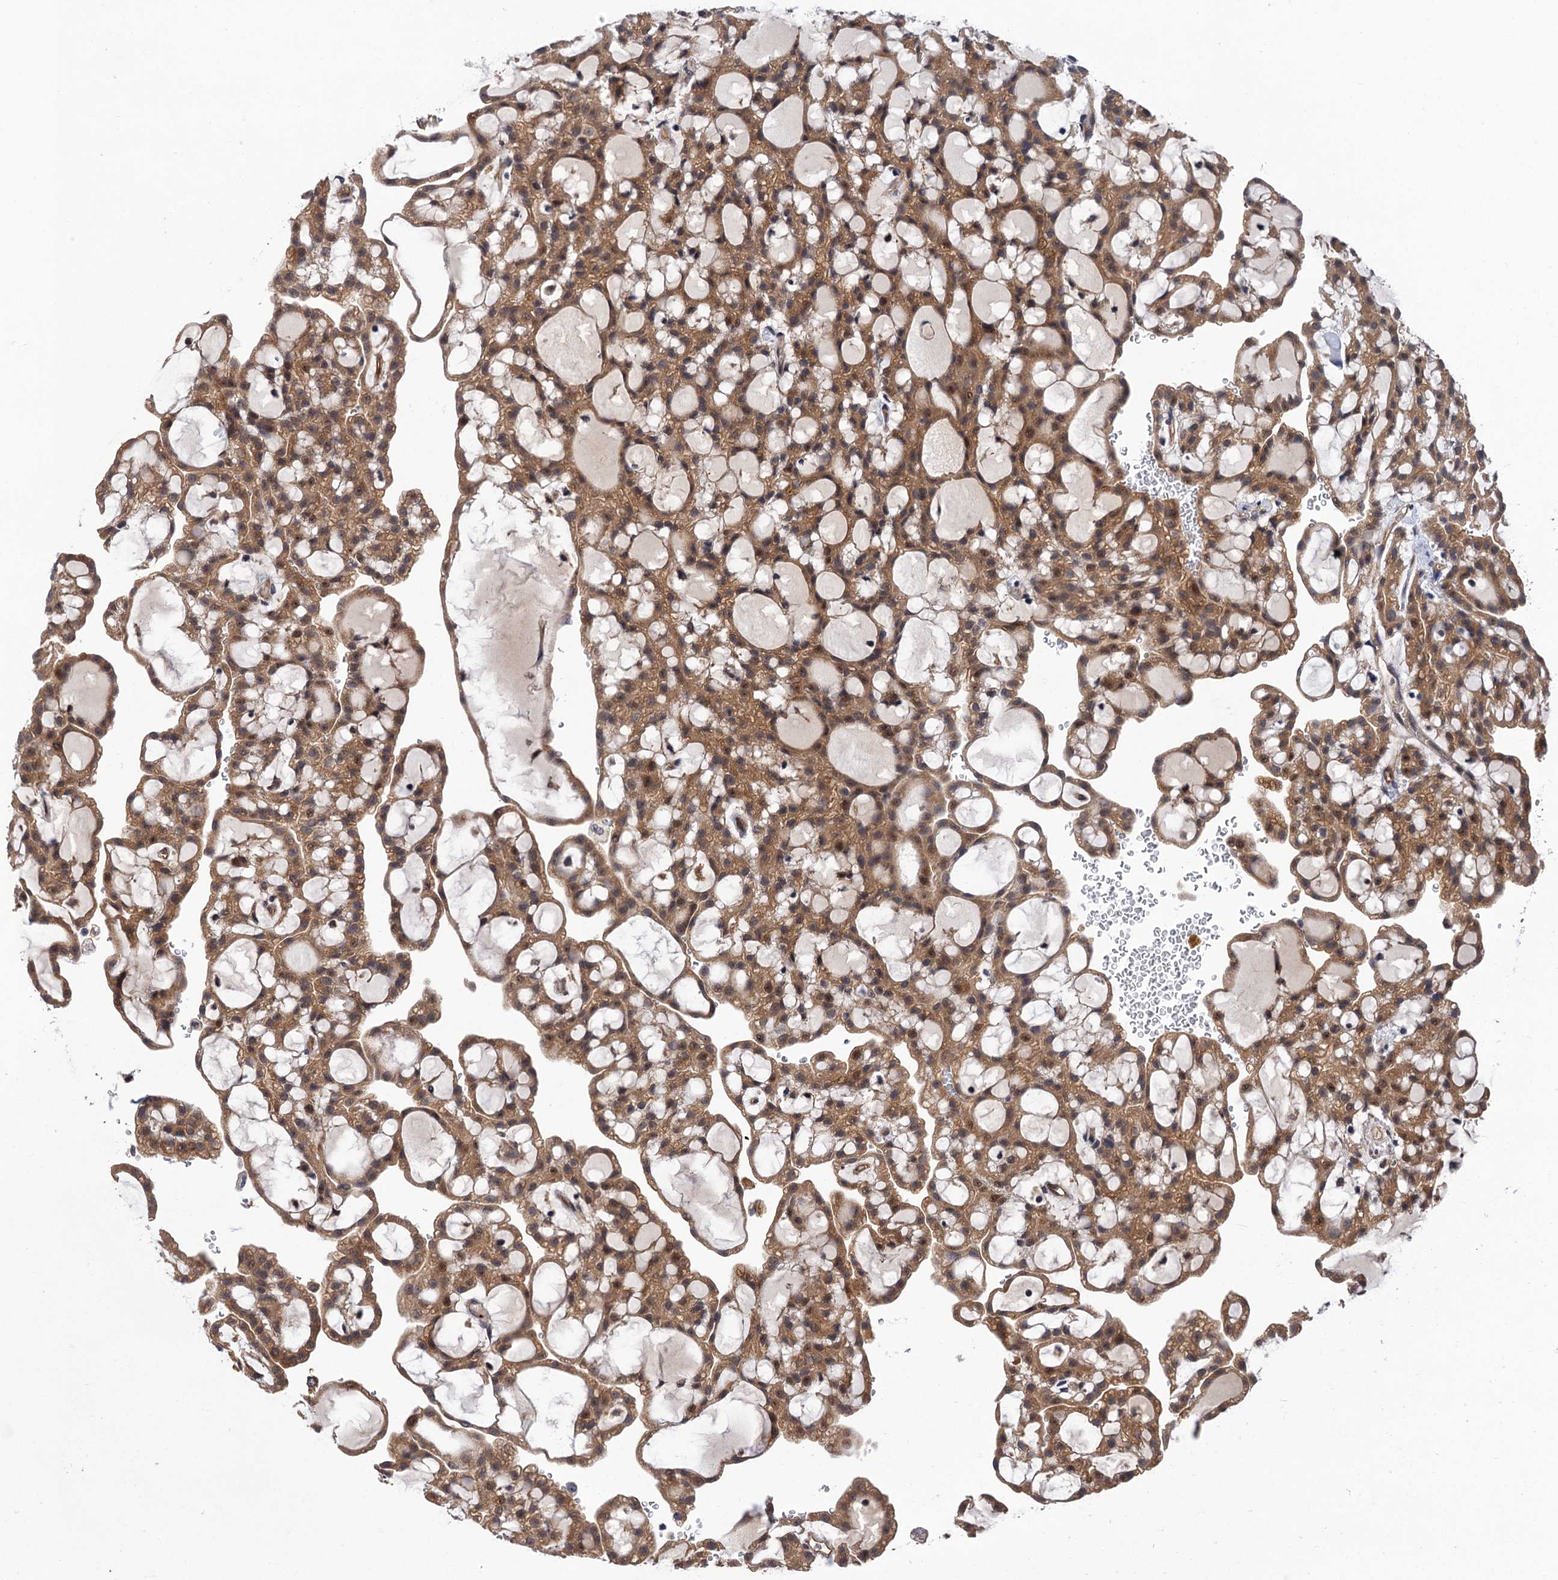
{"staining": {"intensity": "moderate", "quantity": ">75%", "location": "cytoplasmic/membranous,nuclear"}, "tissue": "renal cancer", "cell_type": "Tumor cells", "image_type": "cancer", "snomed": [{"axis": "morphology", "description": "Adenocarcinoma, NOS"}, {"axis": "topography", "description": "Kidney"}], "caption": "Brown immunohistochemical staining in human adenocarcinoma (renal) demonstrates moderate cytoplasmic/membranous and nuclear expression in approximately >75% of tumor cells.", "gene": "NEK8", "patient": {"sex": "male", "age": 63}}